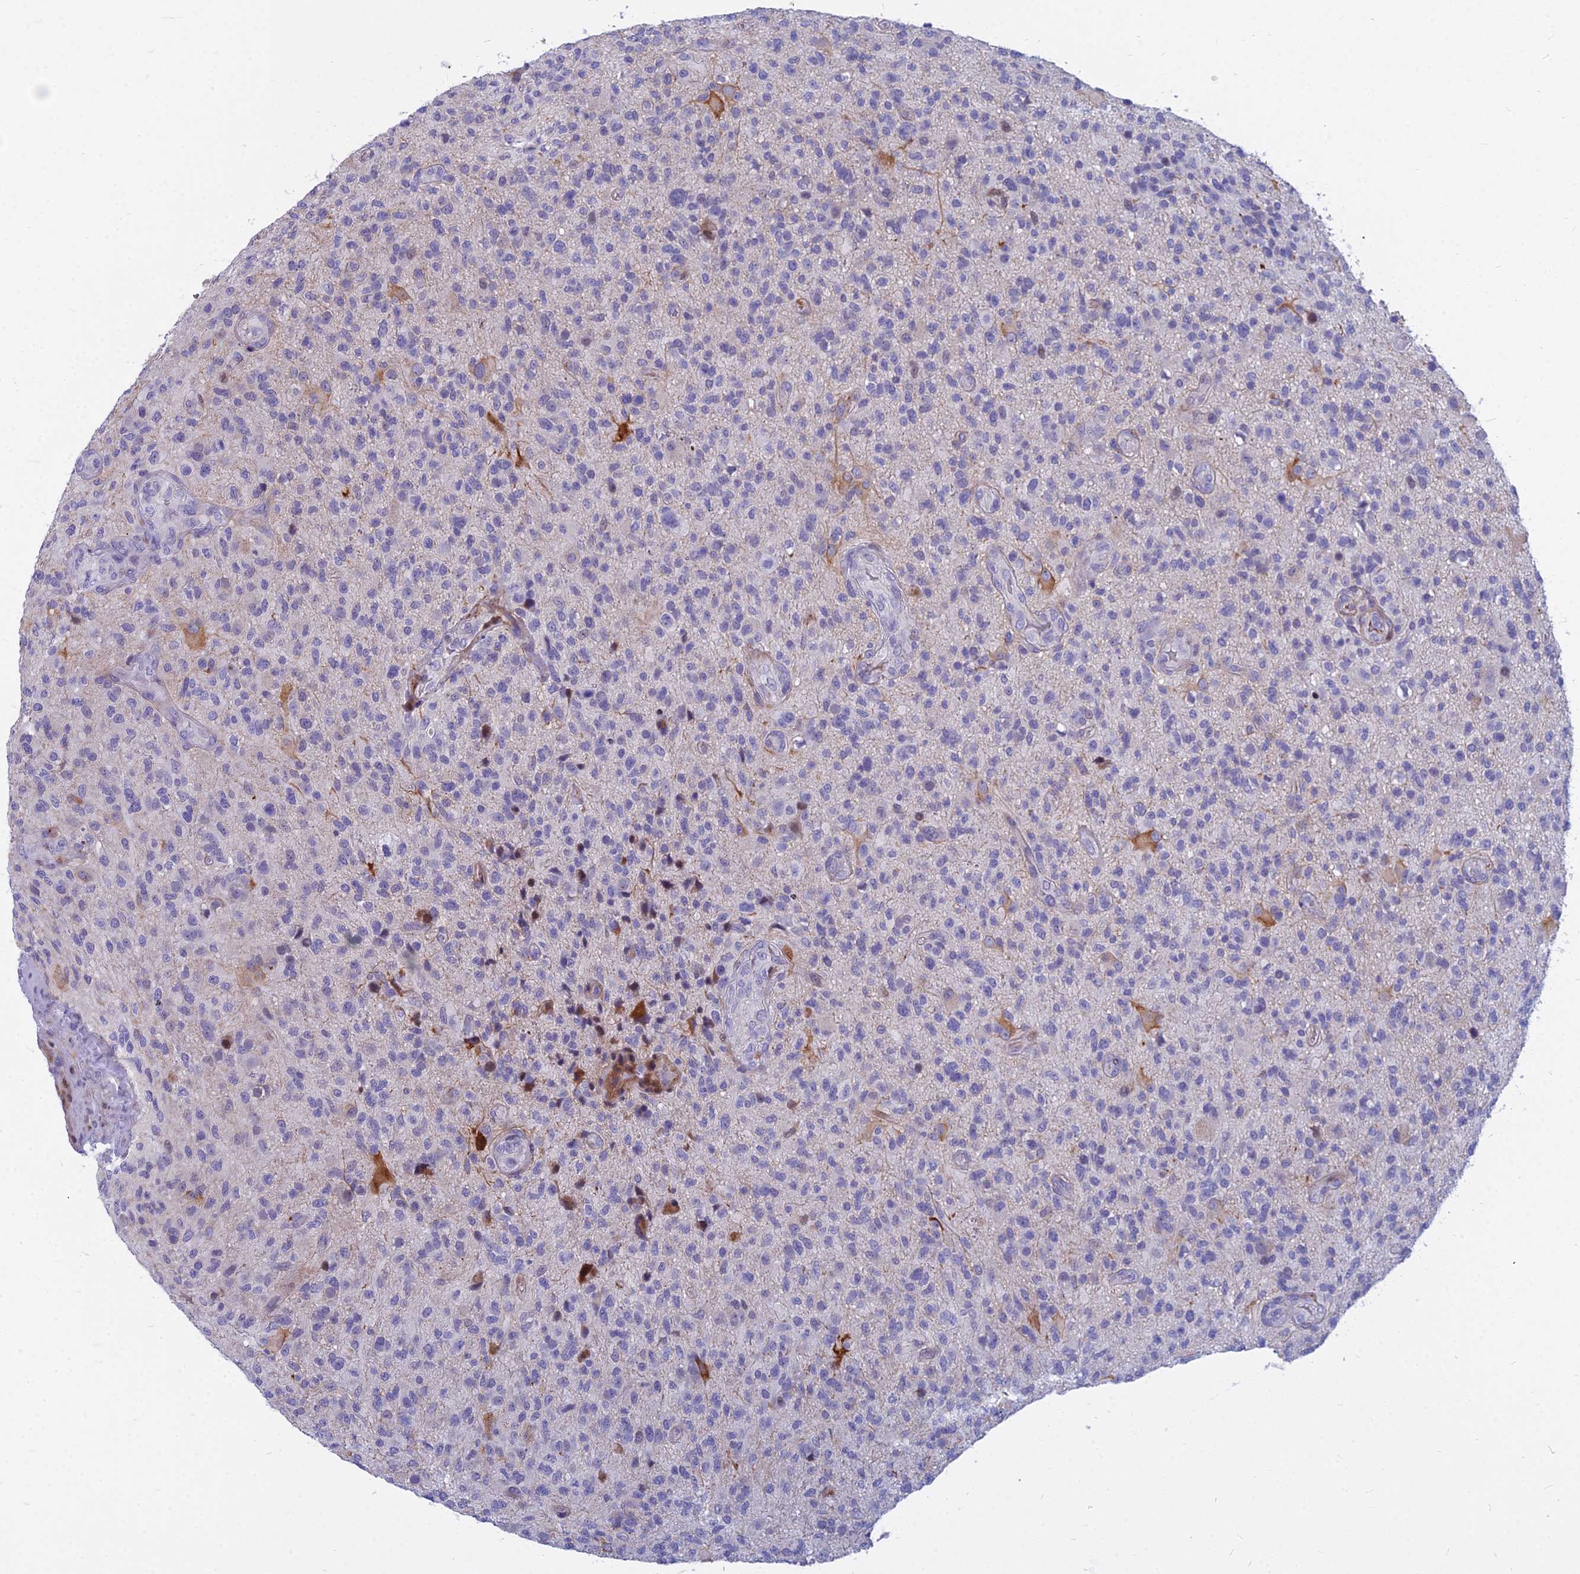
{"staining": {"intensity": "negative", "quantity": "none", "location": "none"}, "tissue": "glioma", "cell_type": "Tumor cells", "image_type": "cancer", "snomed": [{"axis": "morphology", "description": "Glioma, malignant, High grade"}, {"axis": "topography", "description": "Brain"}], "caption": "DAB immunohistochemical staining of human high-grade glioma (malignant) exhibits no significant expression in tumor cells.", "gene": "MYBPC2", "patient": {"sex": "male", "age": 47}}